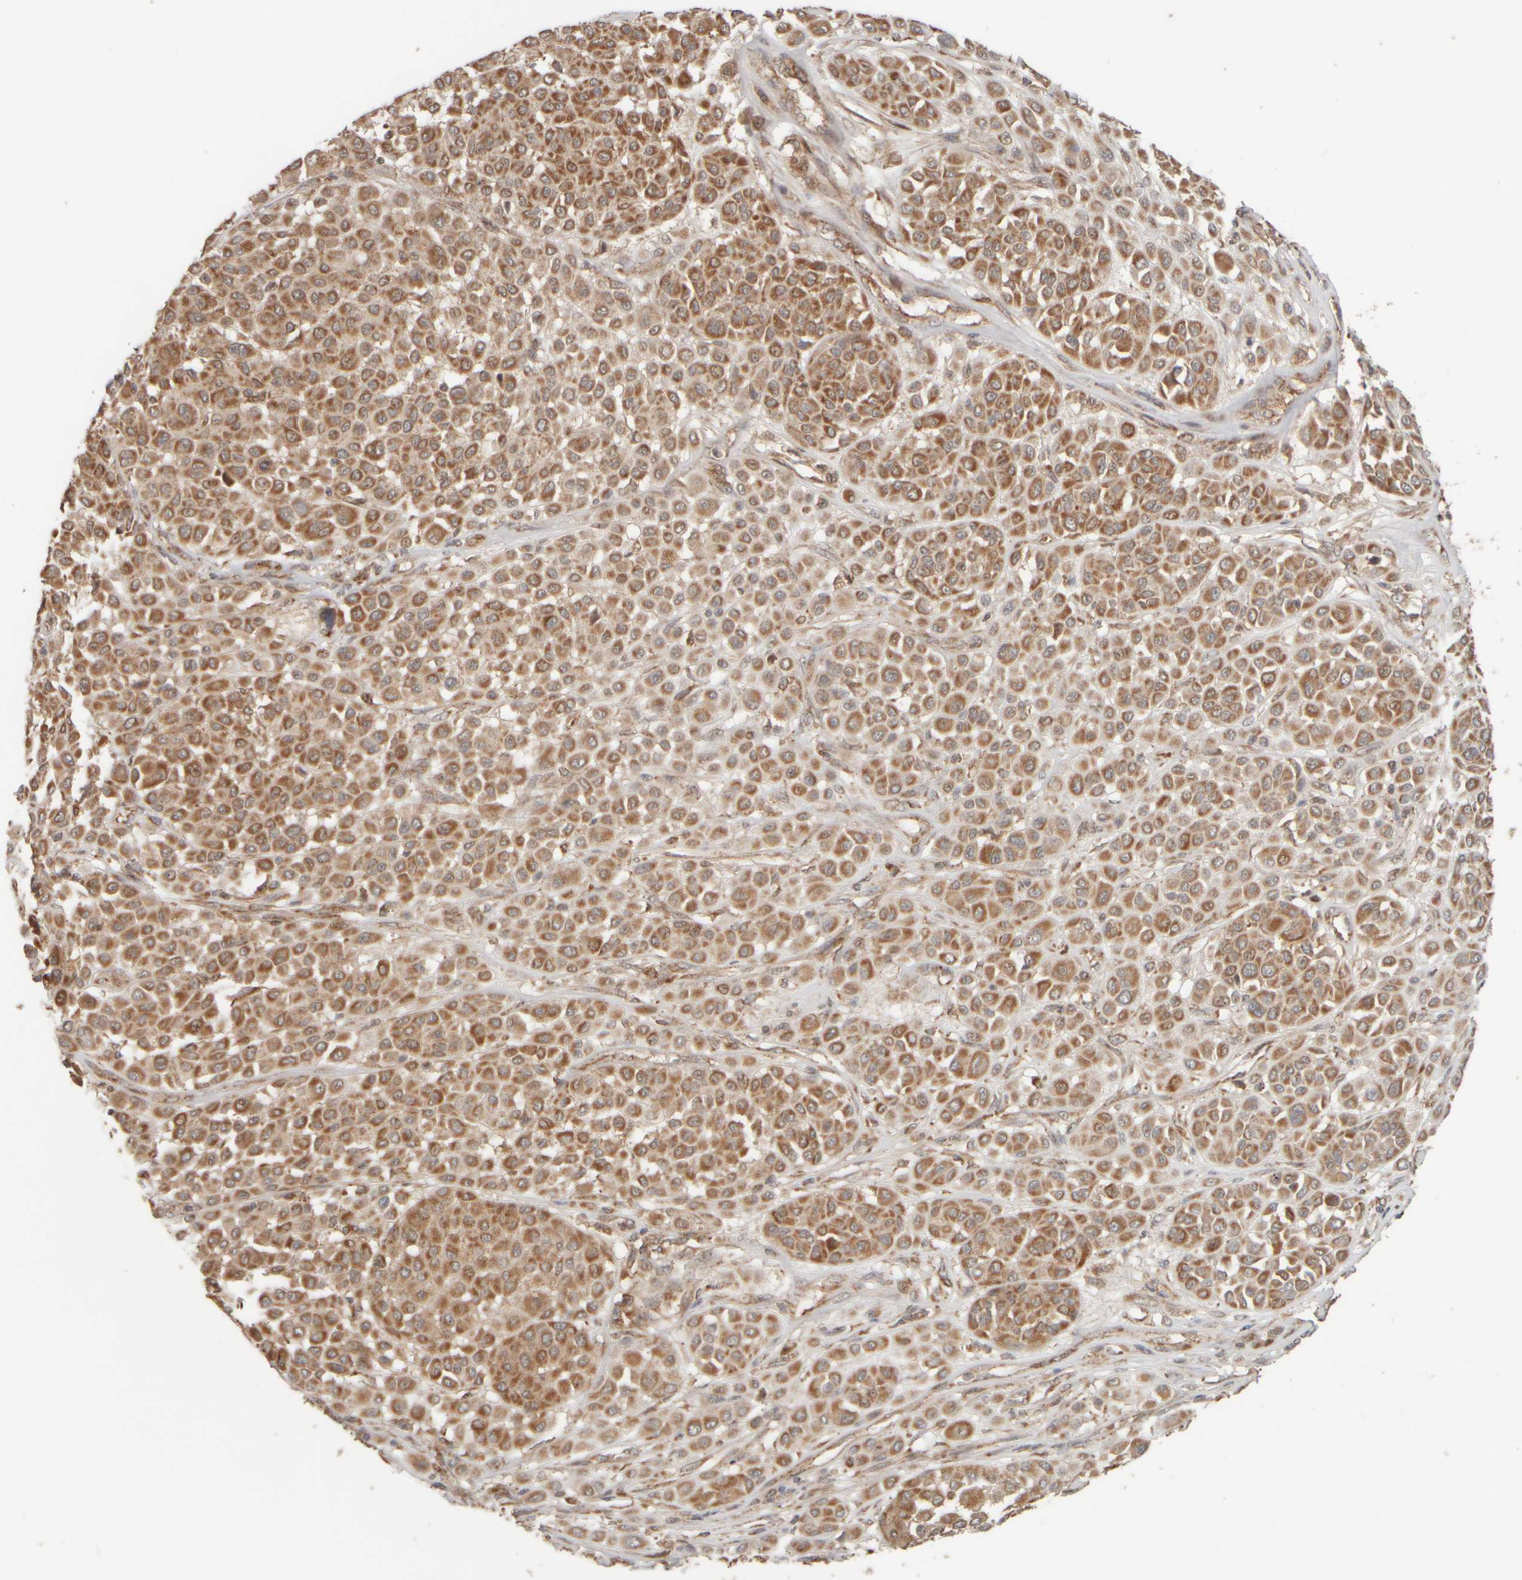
{"staining": {"intensity": "moderate", "quantity": ">75%", "location": "cytoplasmic/membranous"}, "tissue": "melanoma", "cell_type": "Tumor cells", "image_type": "cancer", "snomed": [{"axis": "morphology", "description": "Malignant melanoma, Metastatic site"}, {"axis": "topography", "description": "Soft tissue"}], "caption": "An image showing moderate cytoplasmic/membranous positivity in about >75% of tumor cells in melanoma, as visualized by brown immunohistochemical staining.", "gene": "EIF2B3", "patient": {"sex": "male", "age": 41}}